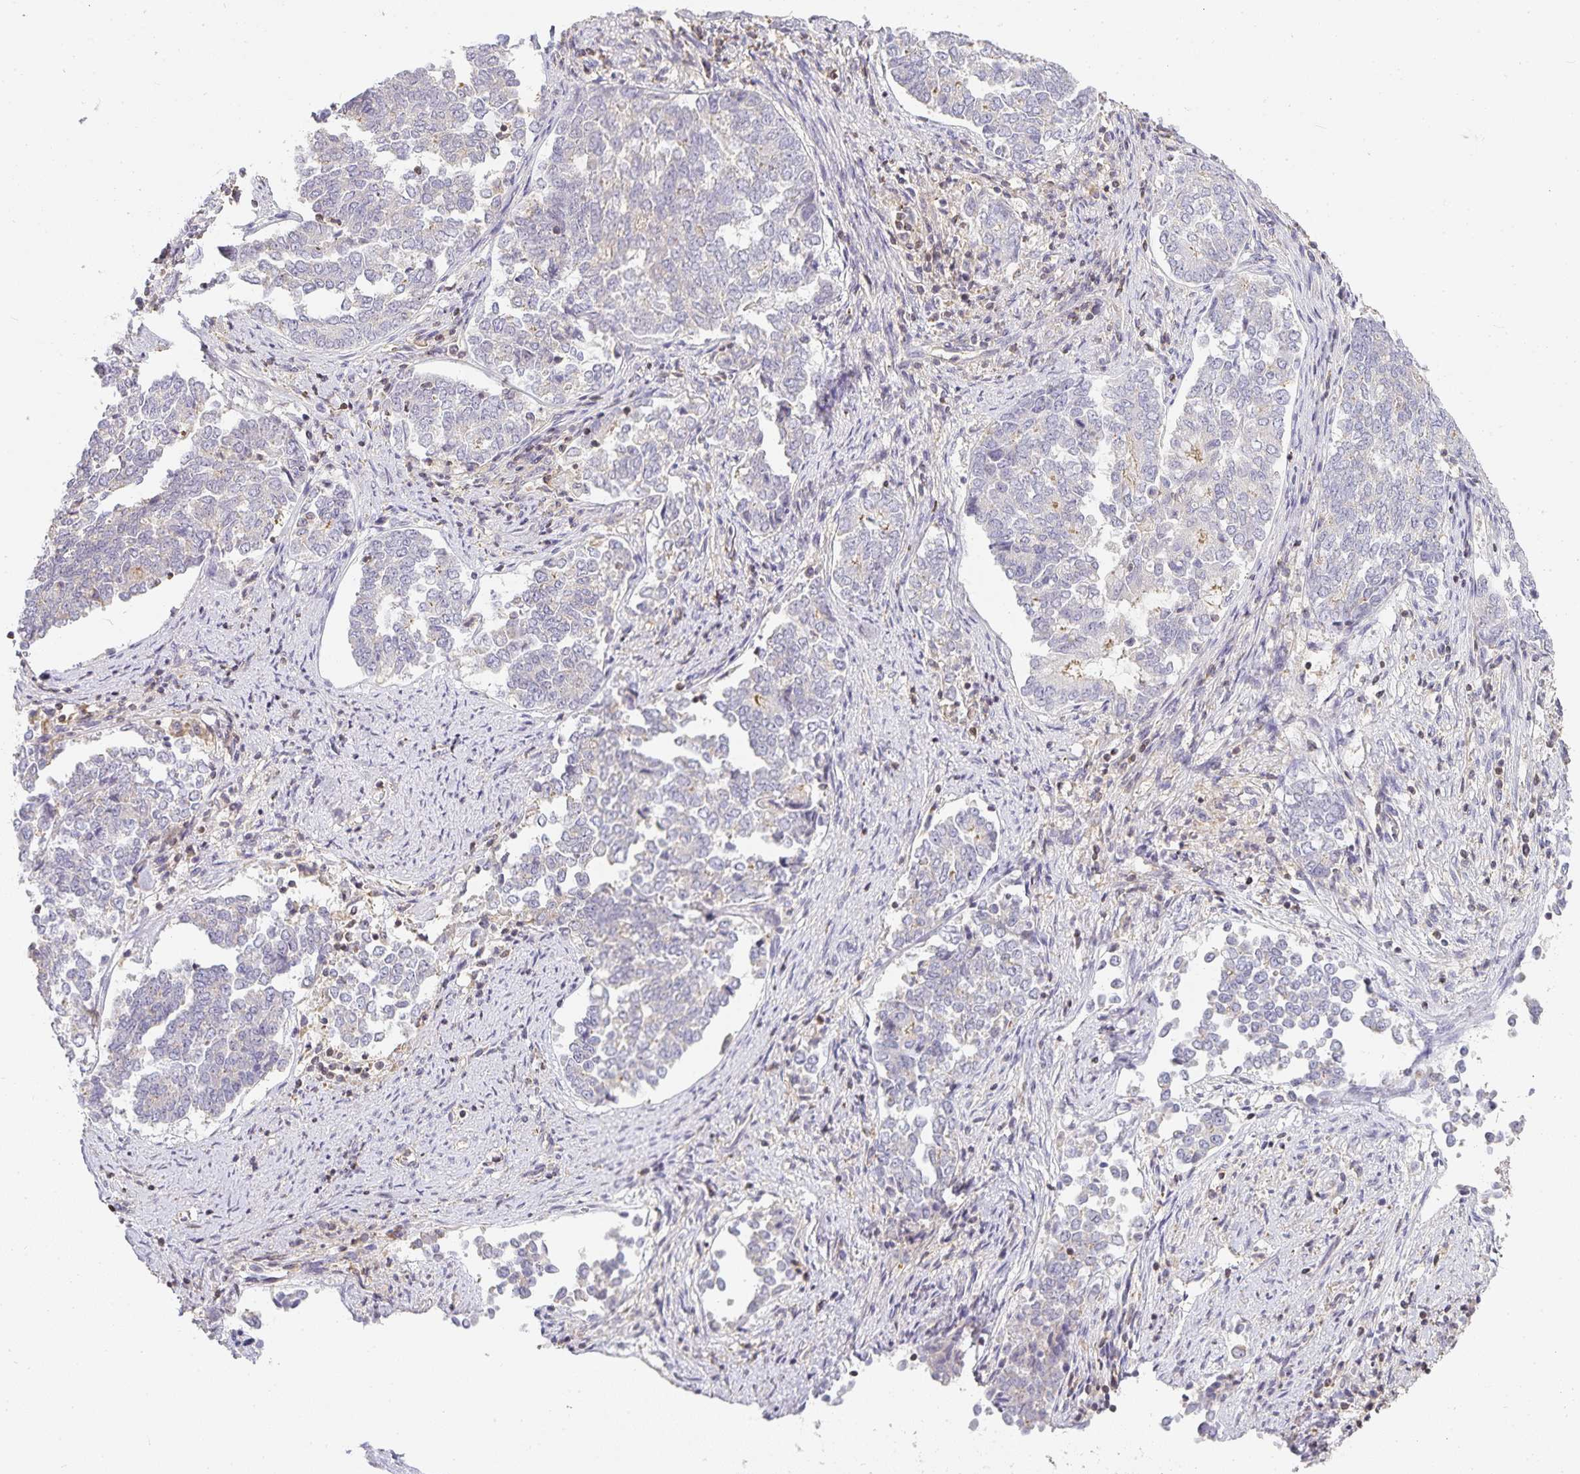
{"staining": {"intensity": "negative", "quantity": "none", "location": "none"}, "tissue": "endometrial cancer", "cell_type": "Tumor cells", "image_type": "cancer", "snomed": [{"axis": "morphology", "description": "Adenocarcinoma, NOS"}, {"axis": "topography", "description": "Endometrium"}], "caption": "DAB immunohistochemical staining of human endometrial cancer (adenocarcinoma) exhibits no significant expression in tumor cells.", "gene": "GATA3", "patient": {"sex": "female", "age": 80}}